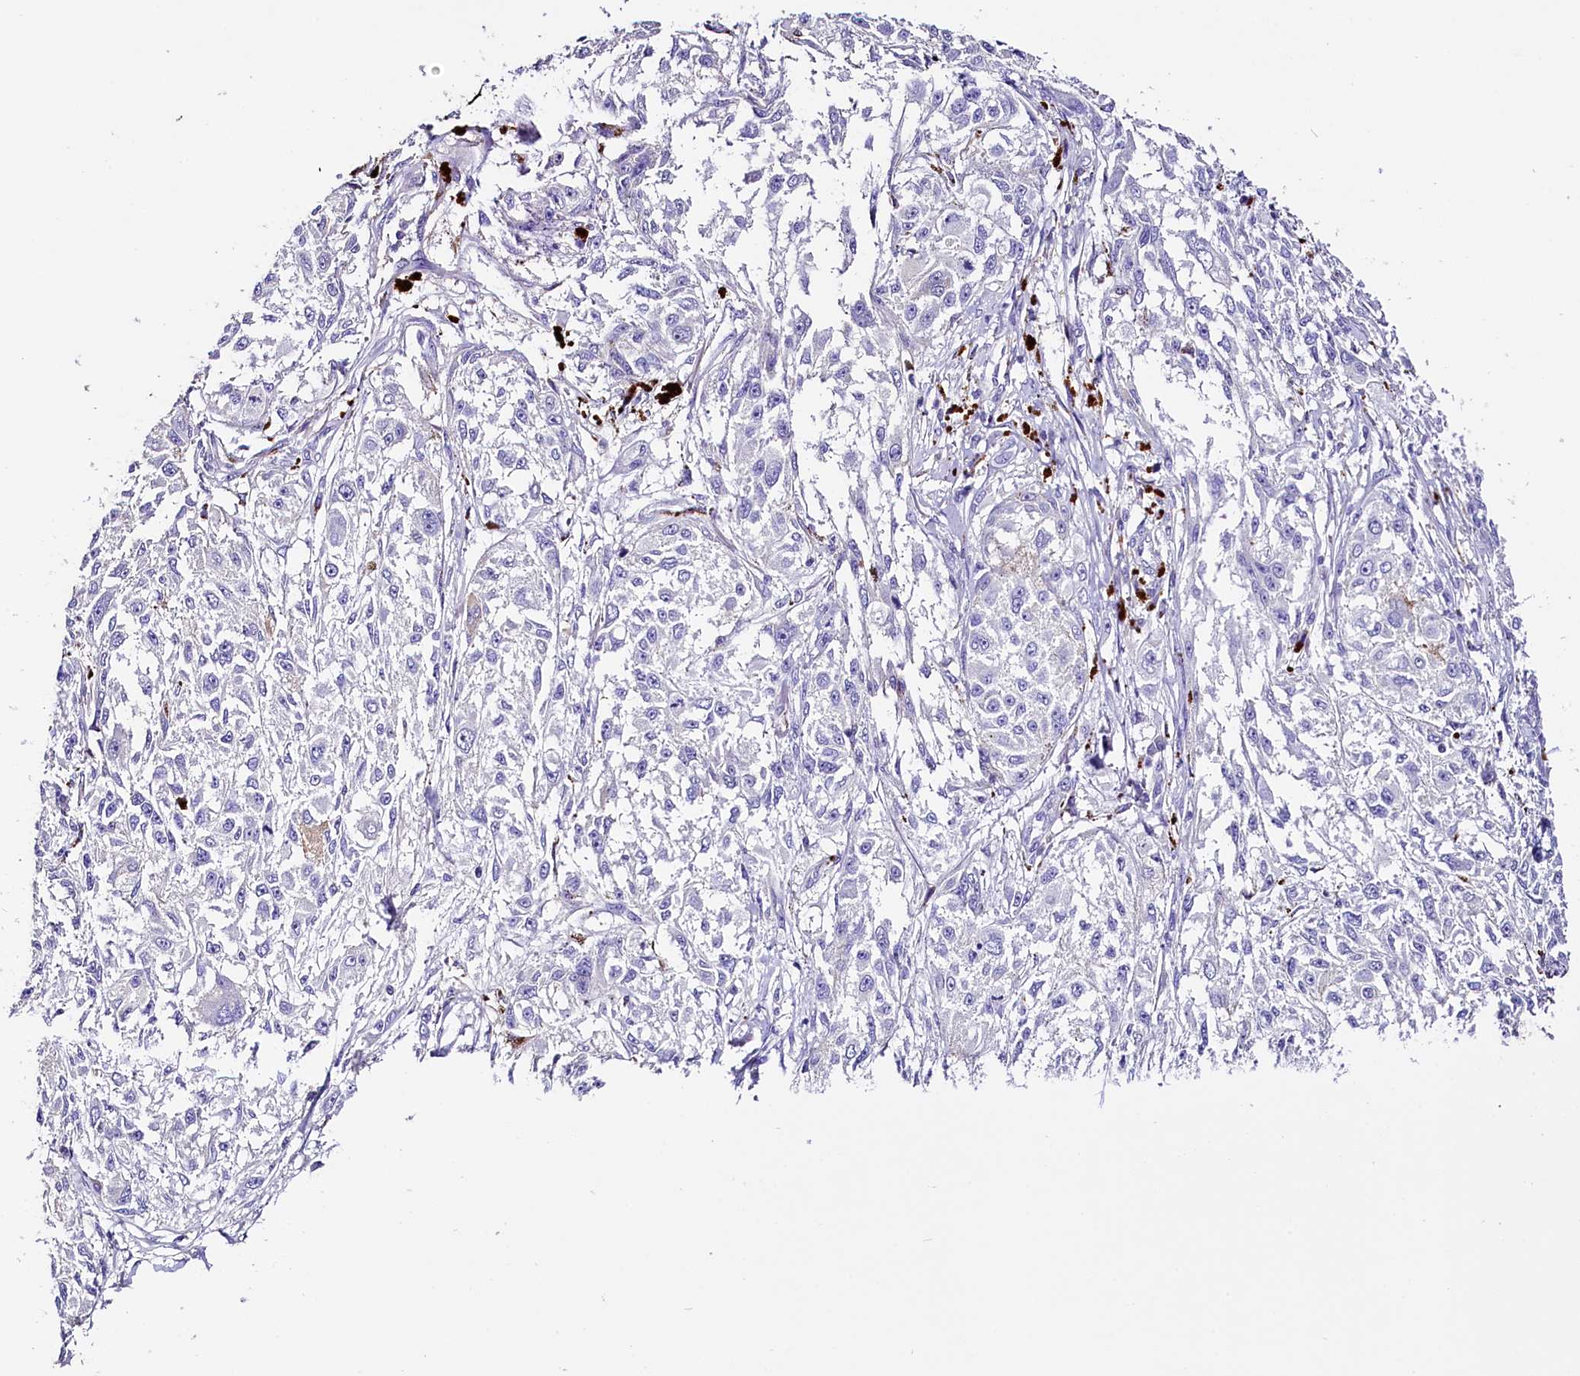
{"staining": {"intensity": "negative", "quantity": "none", "location": "none"}, "tissue": "melanoma", "cell_type": "Tumor cells", "image_type": "cancer", "snomed": [{"axis": "morphology", "description": "Necrosis, NOS"}, {"axis": "morphology", "description": "Malignant melanoma, NOS"}, {"axis": "topography", "description": "Skin"}], "caption": "An image of human melanoma is negative for staining in tumor cells.", "gene": "MEX3B", "patient": {"sex": "female", "age": 87}}